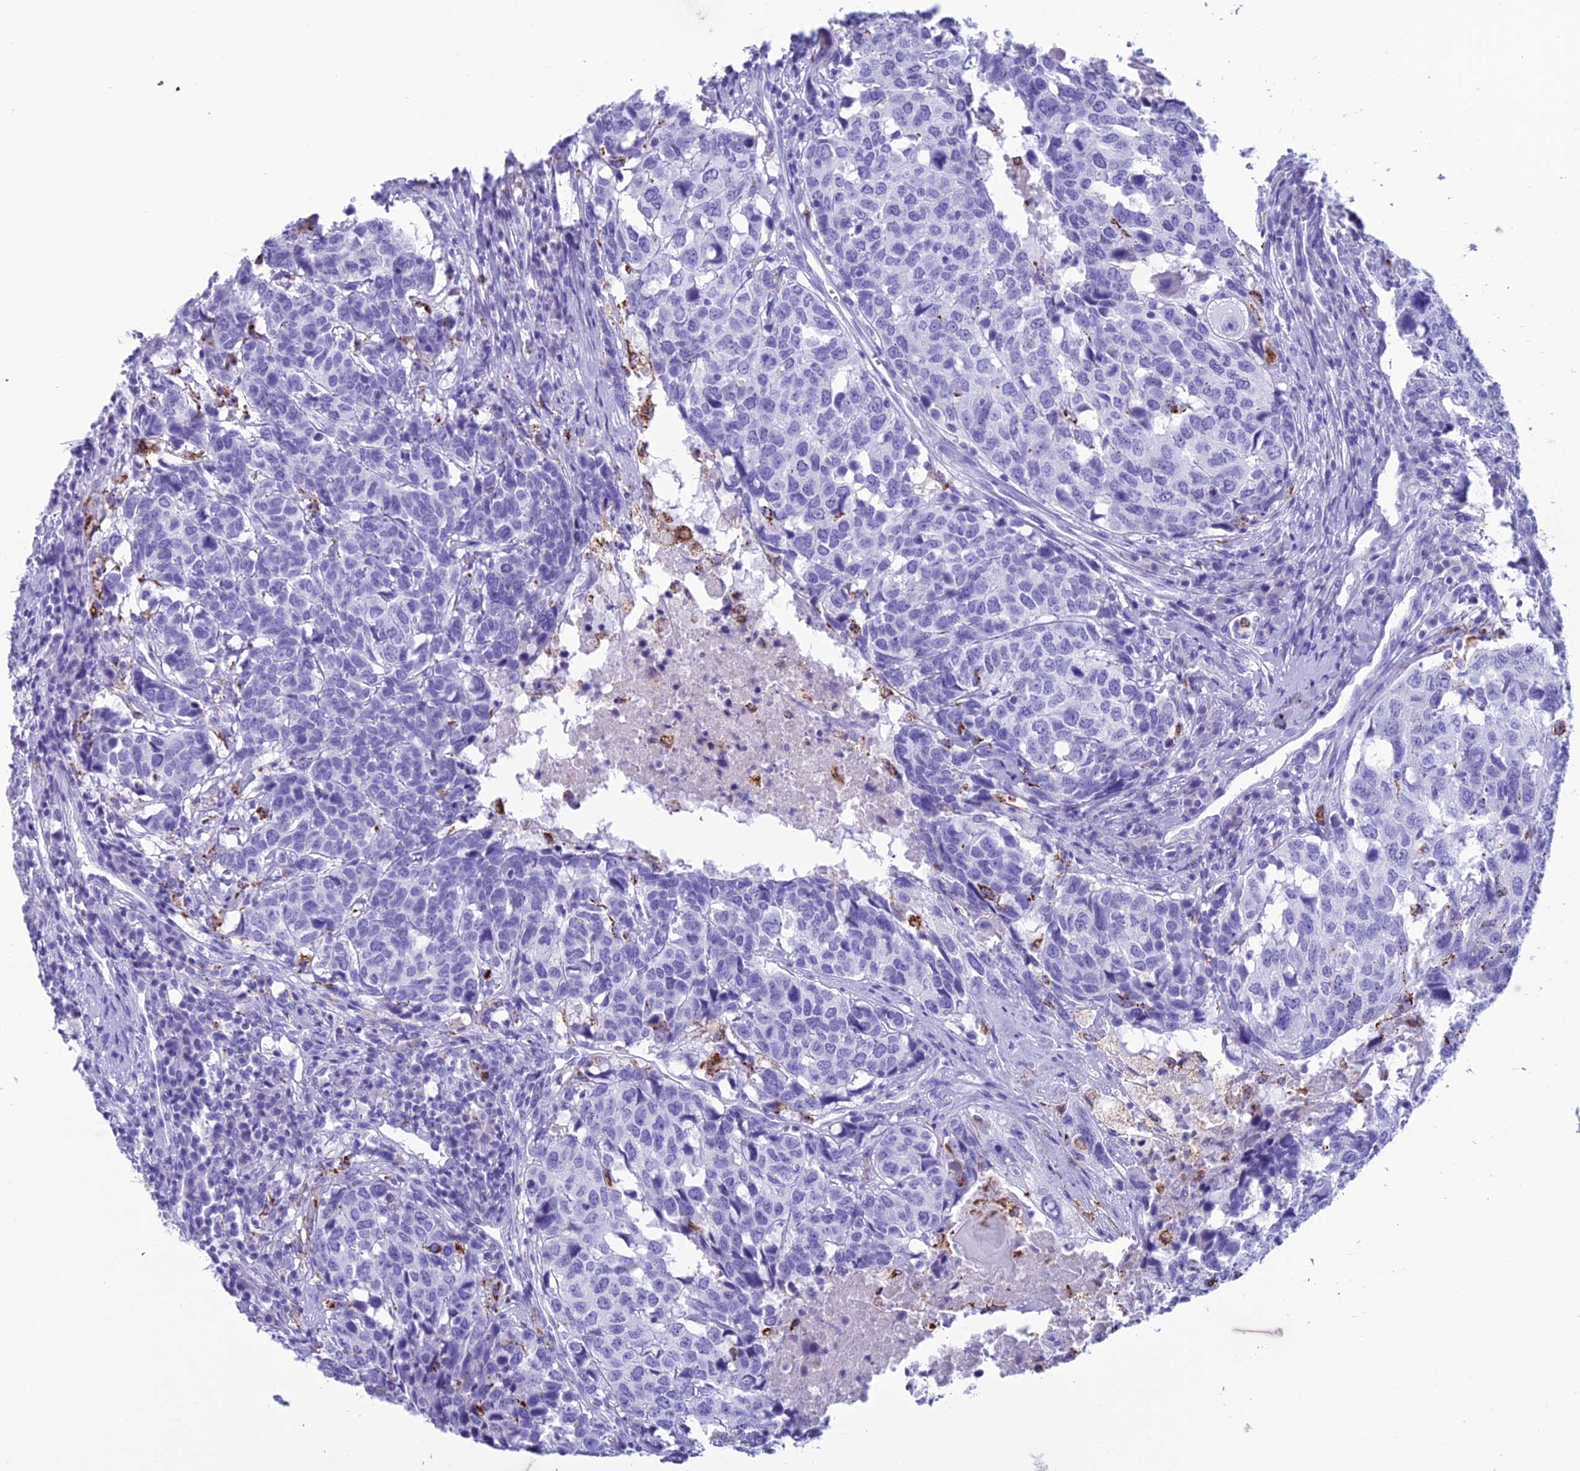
{"staining": {"intensity": "negative", "quantity": "none", "location": "none"}, "tissue": "head and neck cancer", "cell_type": "Tumor cells", "image_type": "cancer", "snomed": [{"axis": "morphology", "description": "Squamous cell carcinoma, NOS"}, {"axis": "topography", "description": "Head-Neck"}], "caption": "A photomicrograph of head and neck cancer stained for a protein reveals no brown staining in tumor cells. Brightfield microscopy of immunohistochemistry (IHC) stained with DAB (3,3'-diaminobenzidine) (brown) and hematoxylin (blue), captured at high magnification.", "gene": "TRAM1L1", "patient": {"sex": "male", "age": 66}}